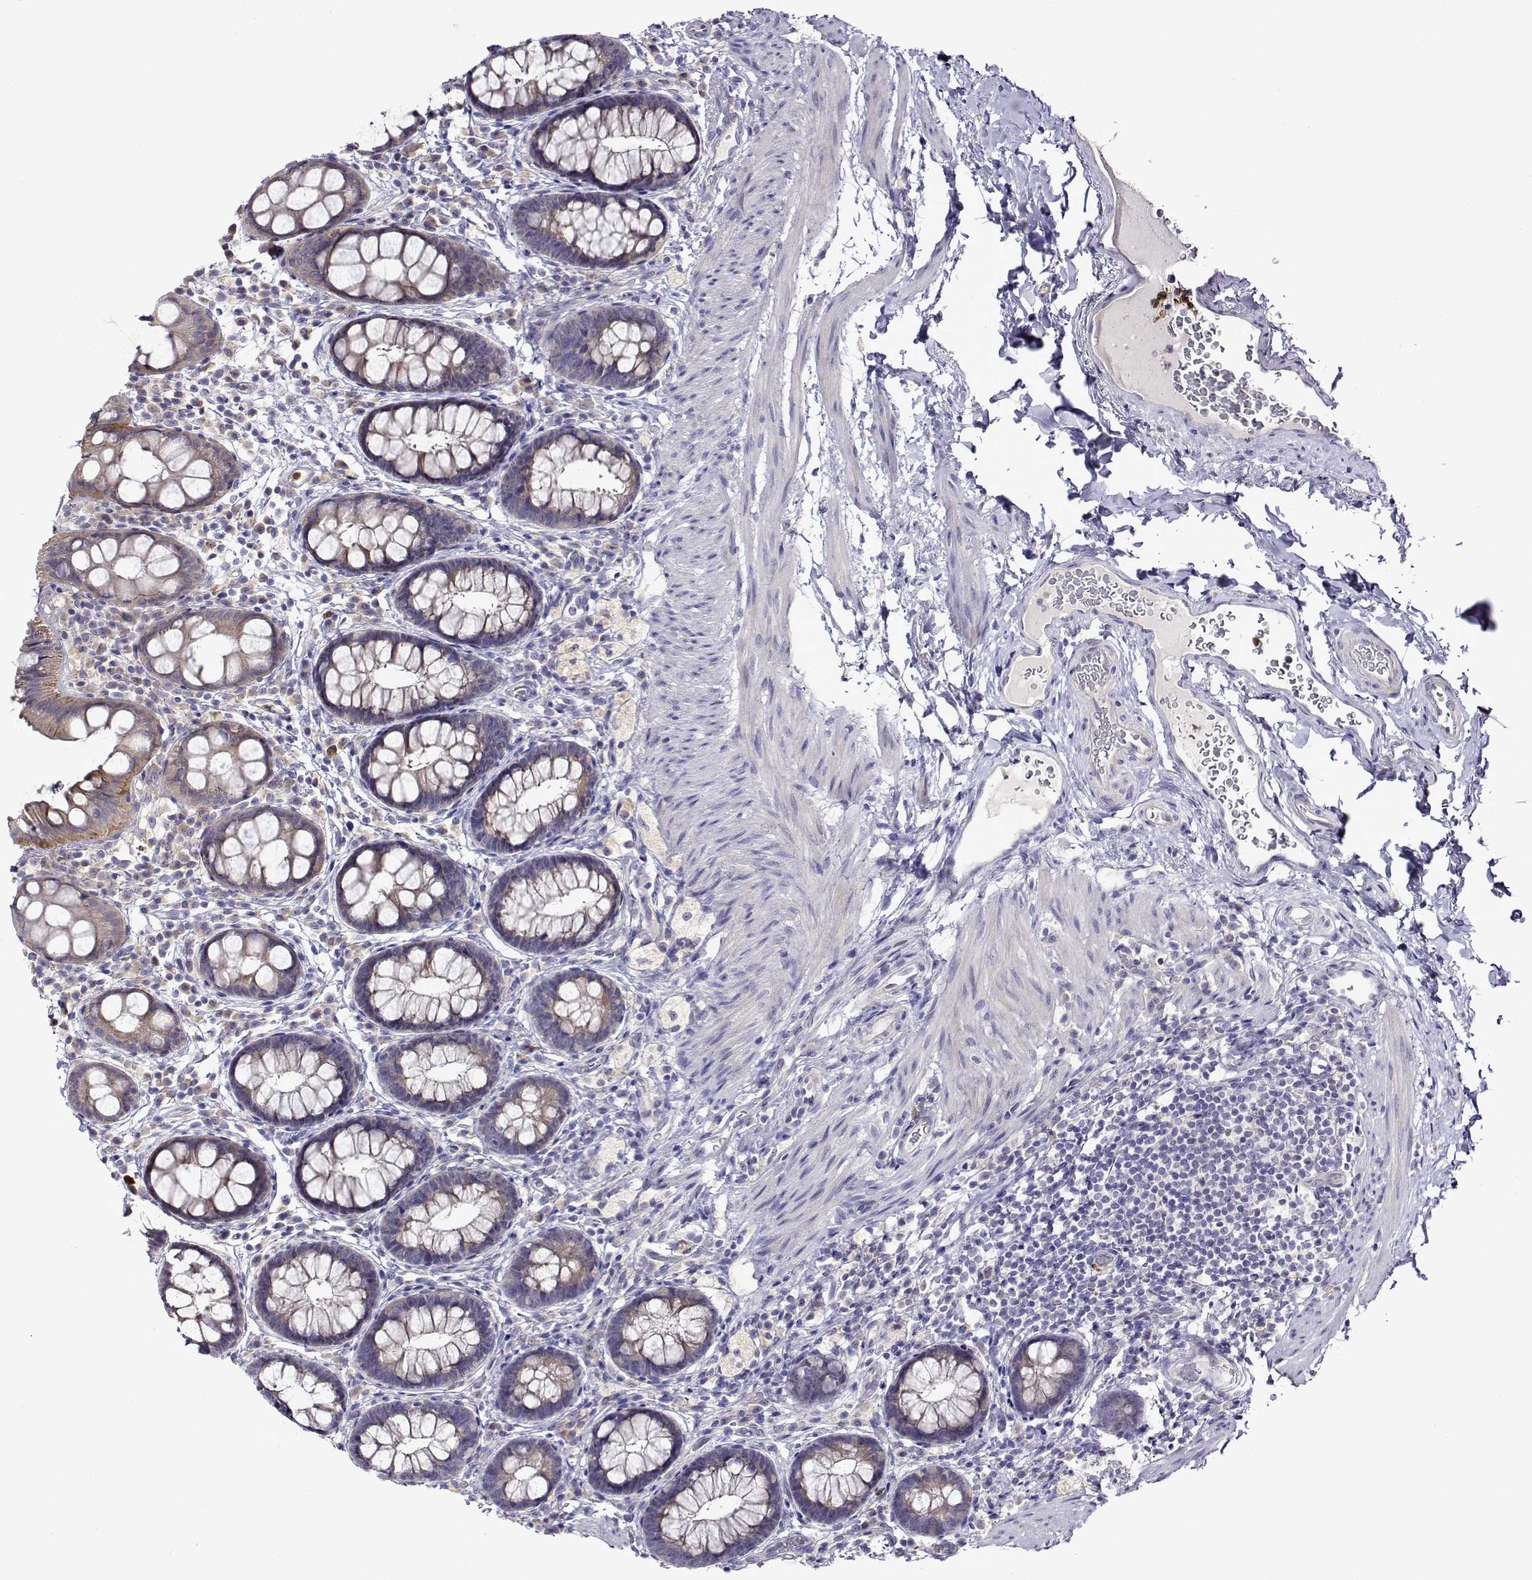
{"staining": {"intensity": "weak", "quantity": "<25%", "location": "cytoplasmic/membranous"}, "tissue": "rectum", "cell_type": "Glandular cells", "image_type": "normal", "snomed": [{"axis": "morphology", "description": "Normal tissue, NOS"}, {"axis": "topography", "description": "Rectum"}, {"axis": "topography", "description": "Peripheral nerve tissue"}], "caption": "Micrograph shows no significant protein positivity in glandular cells of unremarkable rectum.", "gene": "SULT2A1", "patient": {"sex": "female", "age": 69}}